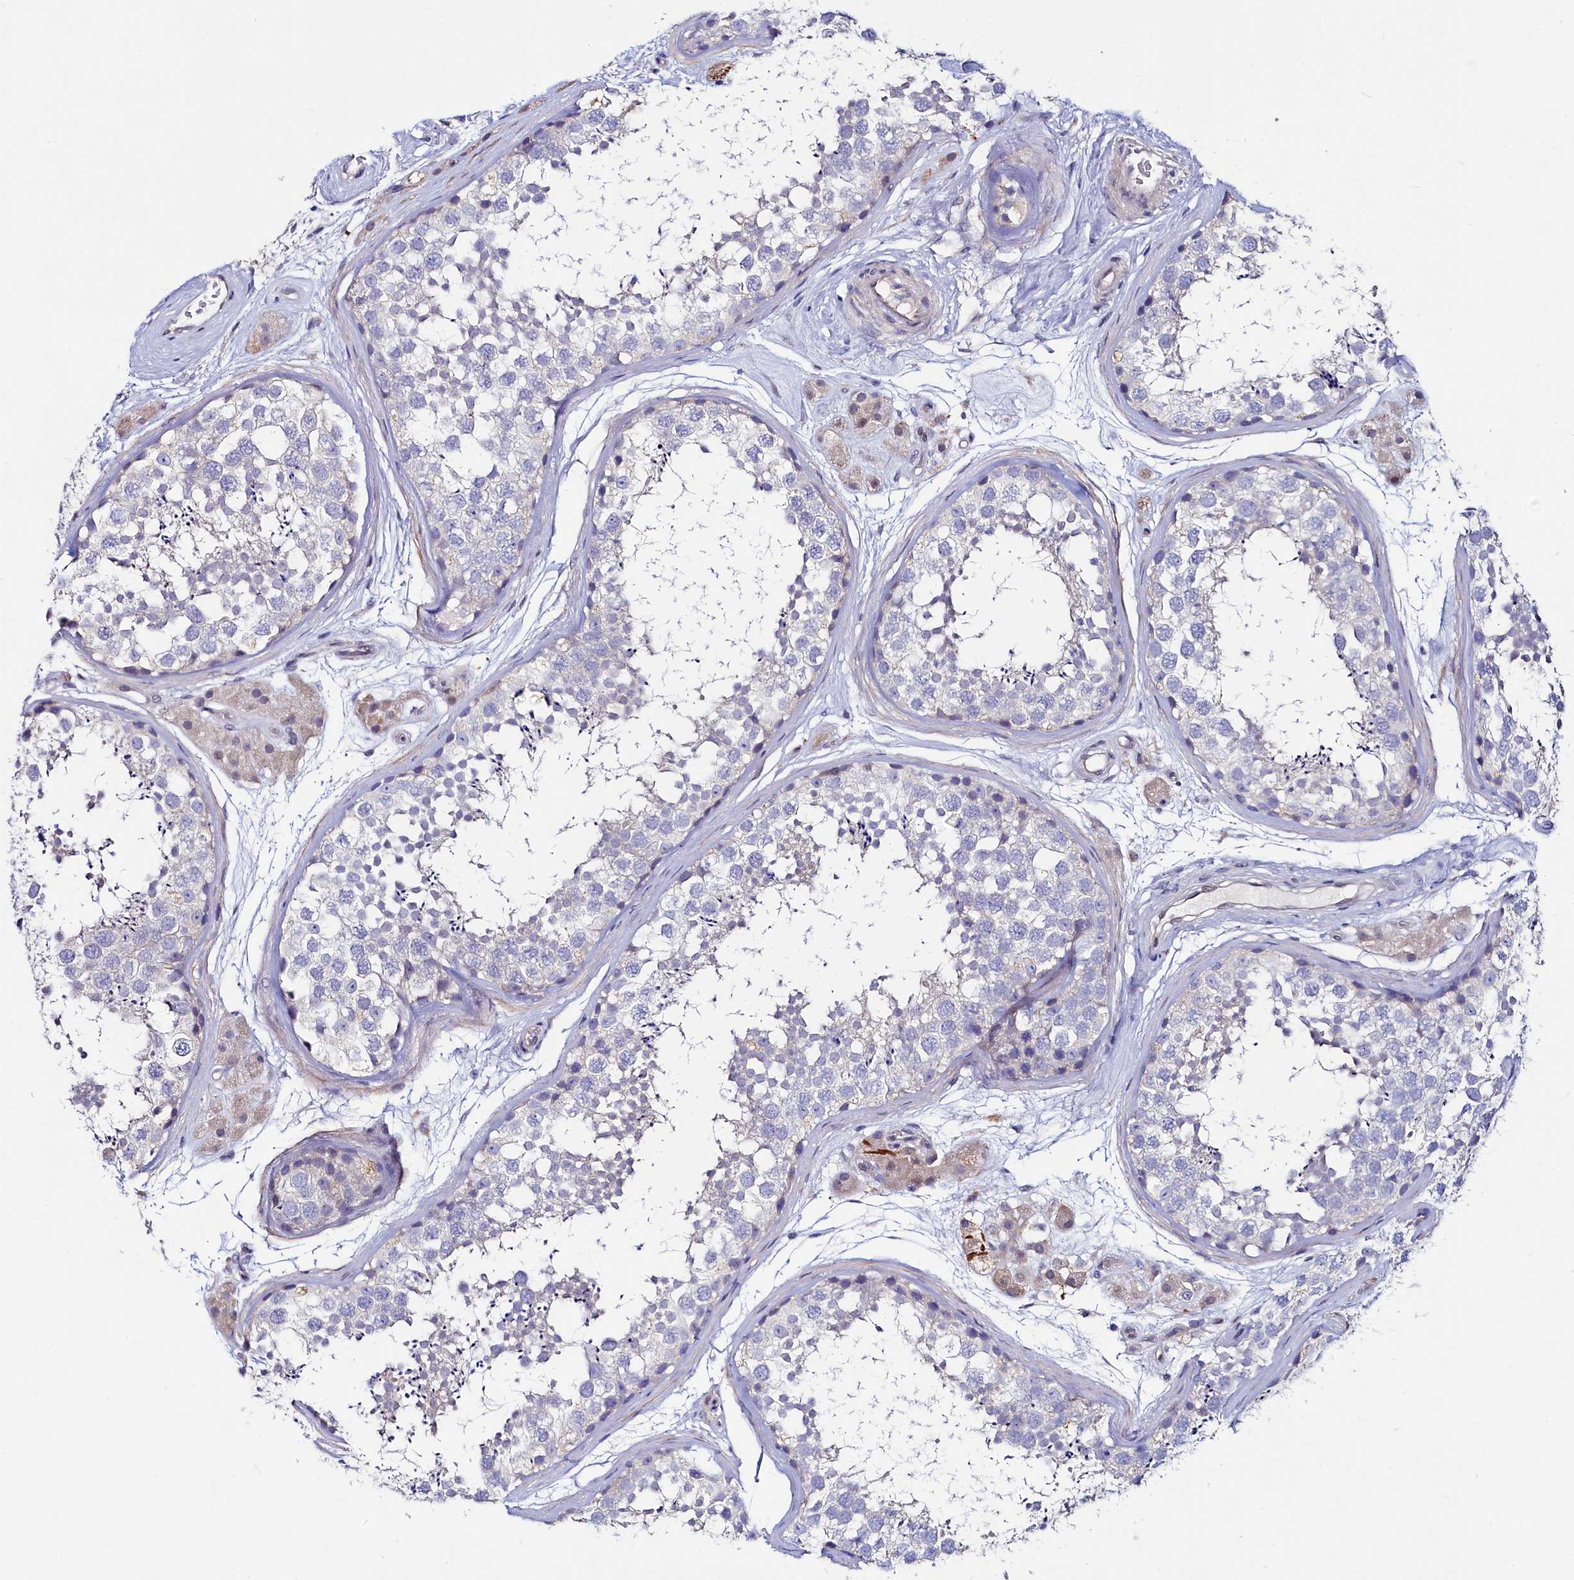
{"staining": {"intensity": "negative", "quantity": "none", "location": "none"}, "tissue": "testis", "cell_type": "Cells in seminiferous ducts", "image_type": "normal", "snomed": [{"axis": "morphology", "description": "Normal tissue, NOS"}, {"axis": "topography", "description": "Testis"}], "caption": "An IHC image of unremarkable testis is shown. There is no staining in cells in seminiferous ducts of testis. The staining is performed using DAB (3,3'-diaminobenzidine) brown chromogen with nuclei counter-stained in using hematoxylin.", "gene": "ASTE1", "patient": {"sex": "male", "age": 56}}